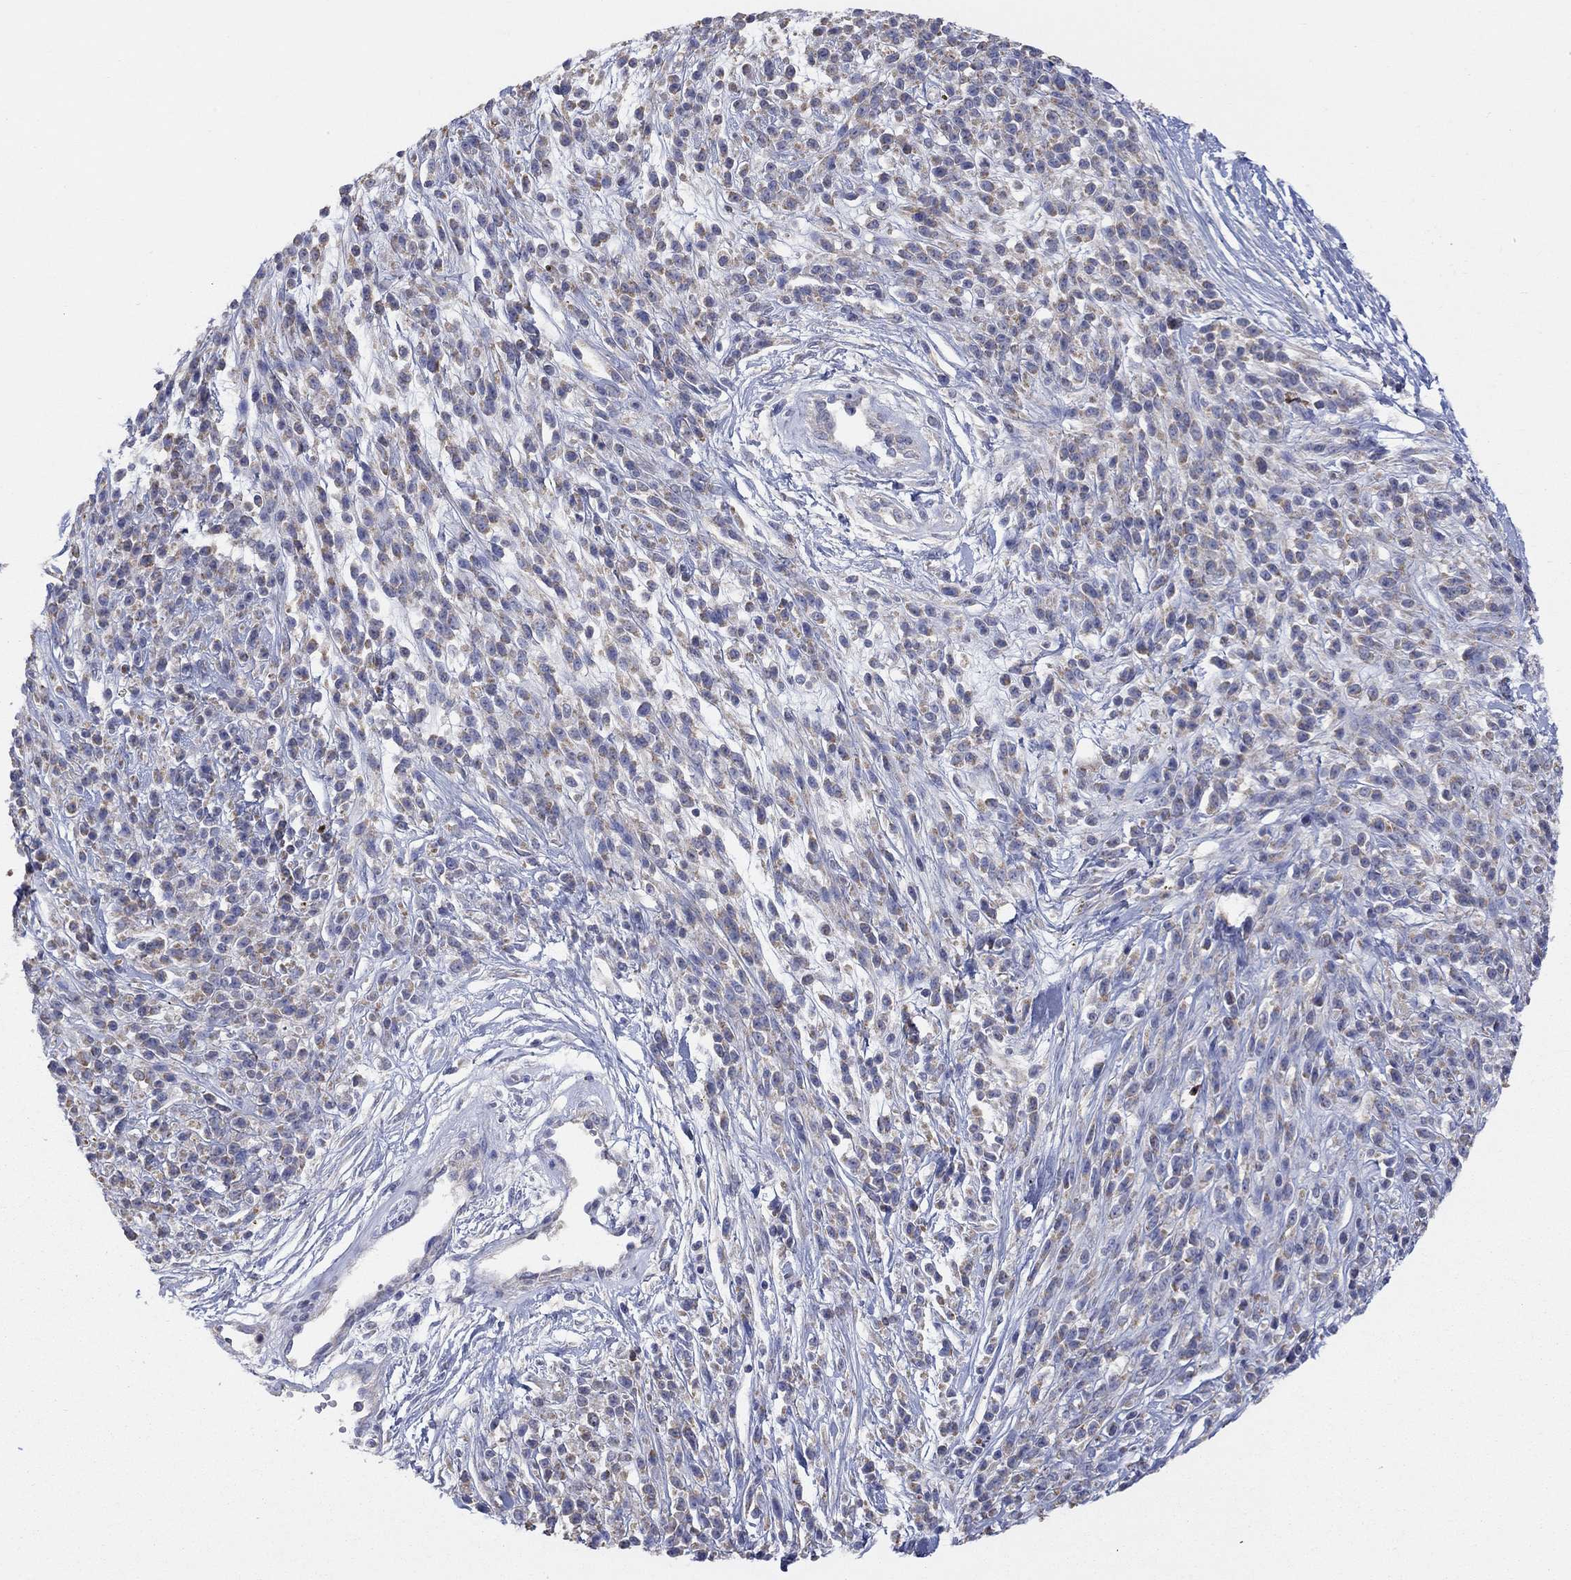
{"staining": {"intensity": "moderate", "quantity": ">75%", "location": "cytoplasmic/membranous"}, "tissue": "melanoma", "cell_type": "Tumor cells", "image_type": "cancer", "snomed": [{"axis": "morphology", "description": "Malignant melanoma, NOS"}, {"axis": "topography", "description": "Skin"}, {"axis": "topography", "description": "Skin of trunk"}], "caption": "Moderate cytoplasmic/membranous protein staining is identified in about >75% of tumor cells in malignant melanoma.", "gene": "CLVS1", "patient": {"sex": "male", "age": 74}}